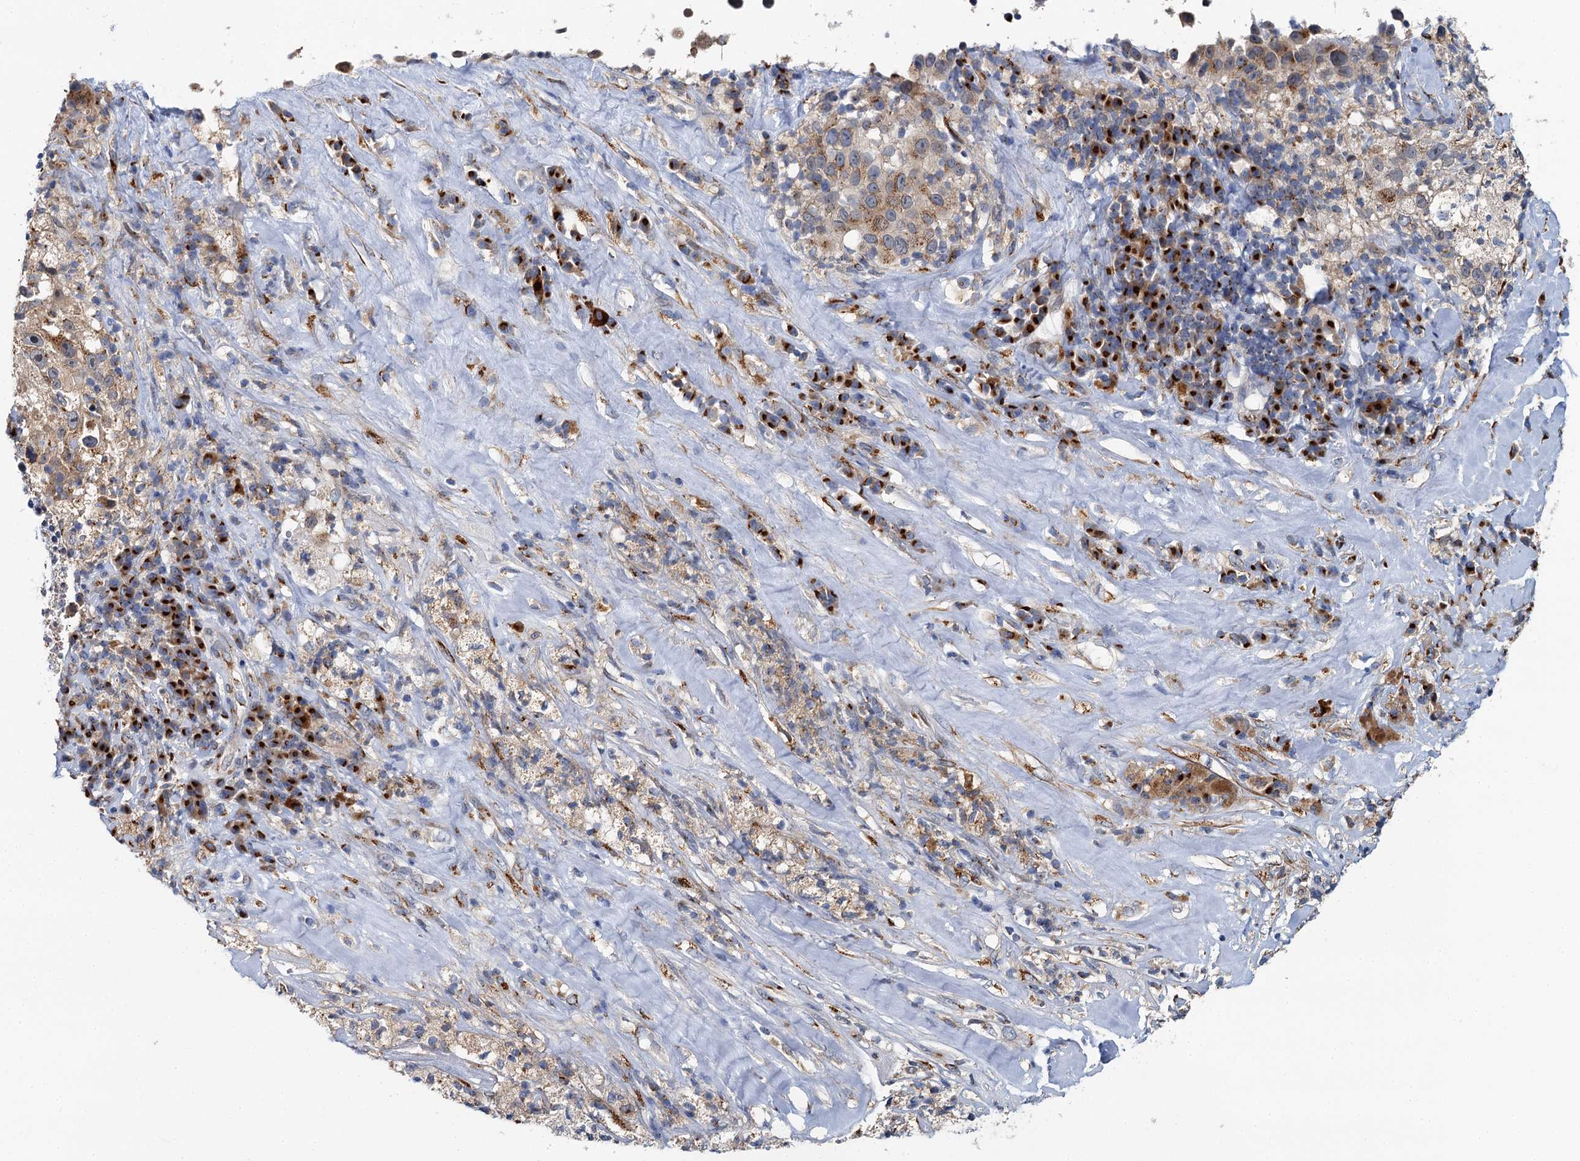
{"staining": {"intensity": "moderate", "quantity": "25%-75%", "location": "cytoplasmic/membranous"}, "tissue": "melanoma", "cell_type": "Tumor cells", "image_type": "cancer", "snomed": [{"axis": "morphology", "description": "Malignant melanoma, Metastatic site"}, {"axis": "topography", "description": "Lymph node"}], "caption": "Malignant melanoma (metastatic site) tissue demonstrates moderate cytoplasmic/membranous staining in about 25%-75% of tumor cells", "gene": "BET1L", "patient": {"sex": "male", "age": 62}}